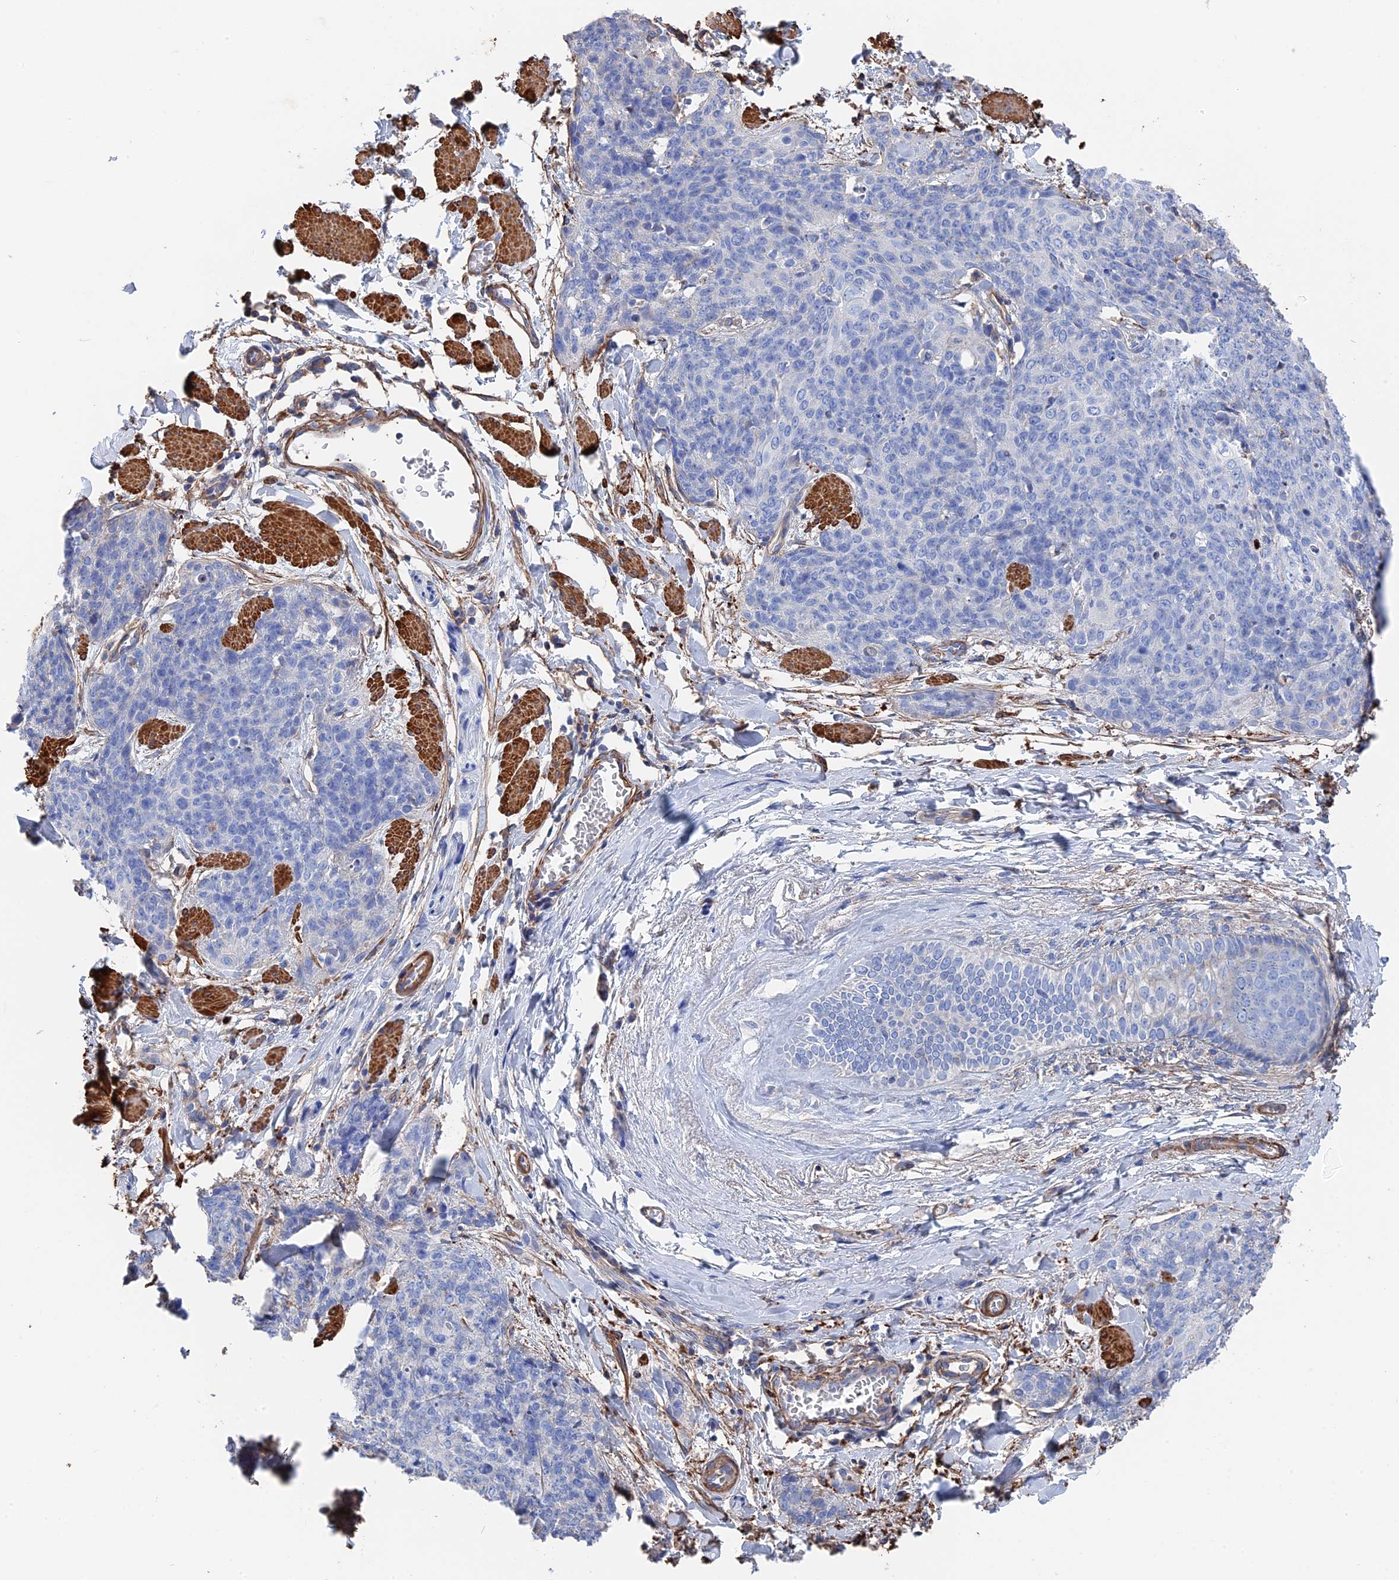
{"staining": {"intensity": "negative", "quantity": "none", "location": "none"}, "tissue": "skin cancer", "cell_type": "Tumor cells", "image_type": "cancer", "snomed": [{"axis": "morphology", "description": "Squamous cell carcinoma, NOS"}, {"axis": "topography", "description": "Skin"}, {"axis": "topography", "description": "Vulva"}], "caption": "Squamous cell carcinoma (skin) was stained to show a protein in brown. There is no significant staining in tumor cells.", "gene": "STRA6", "patient": {"sex": "female", "age": 85}}